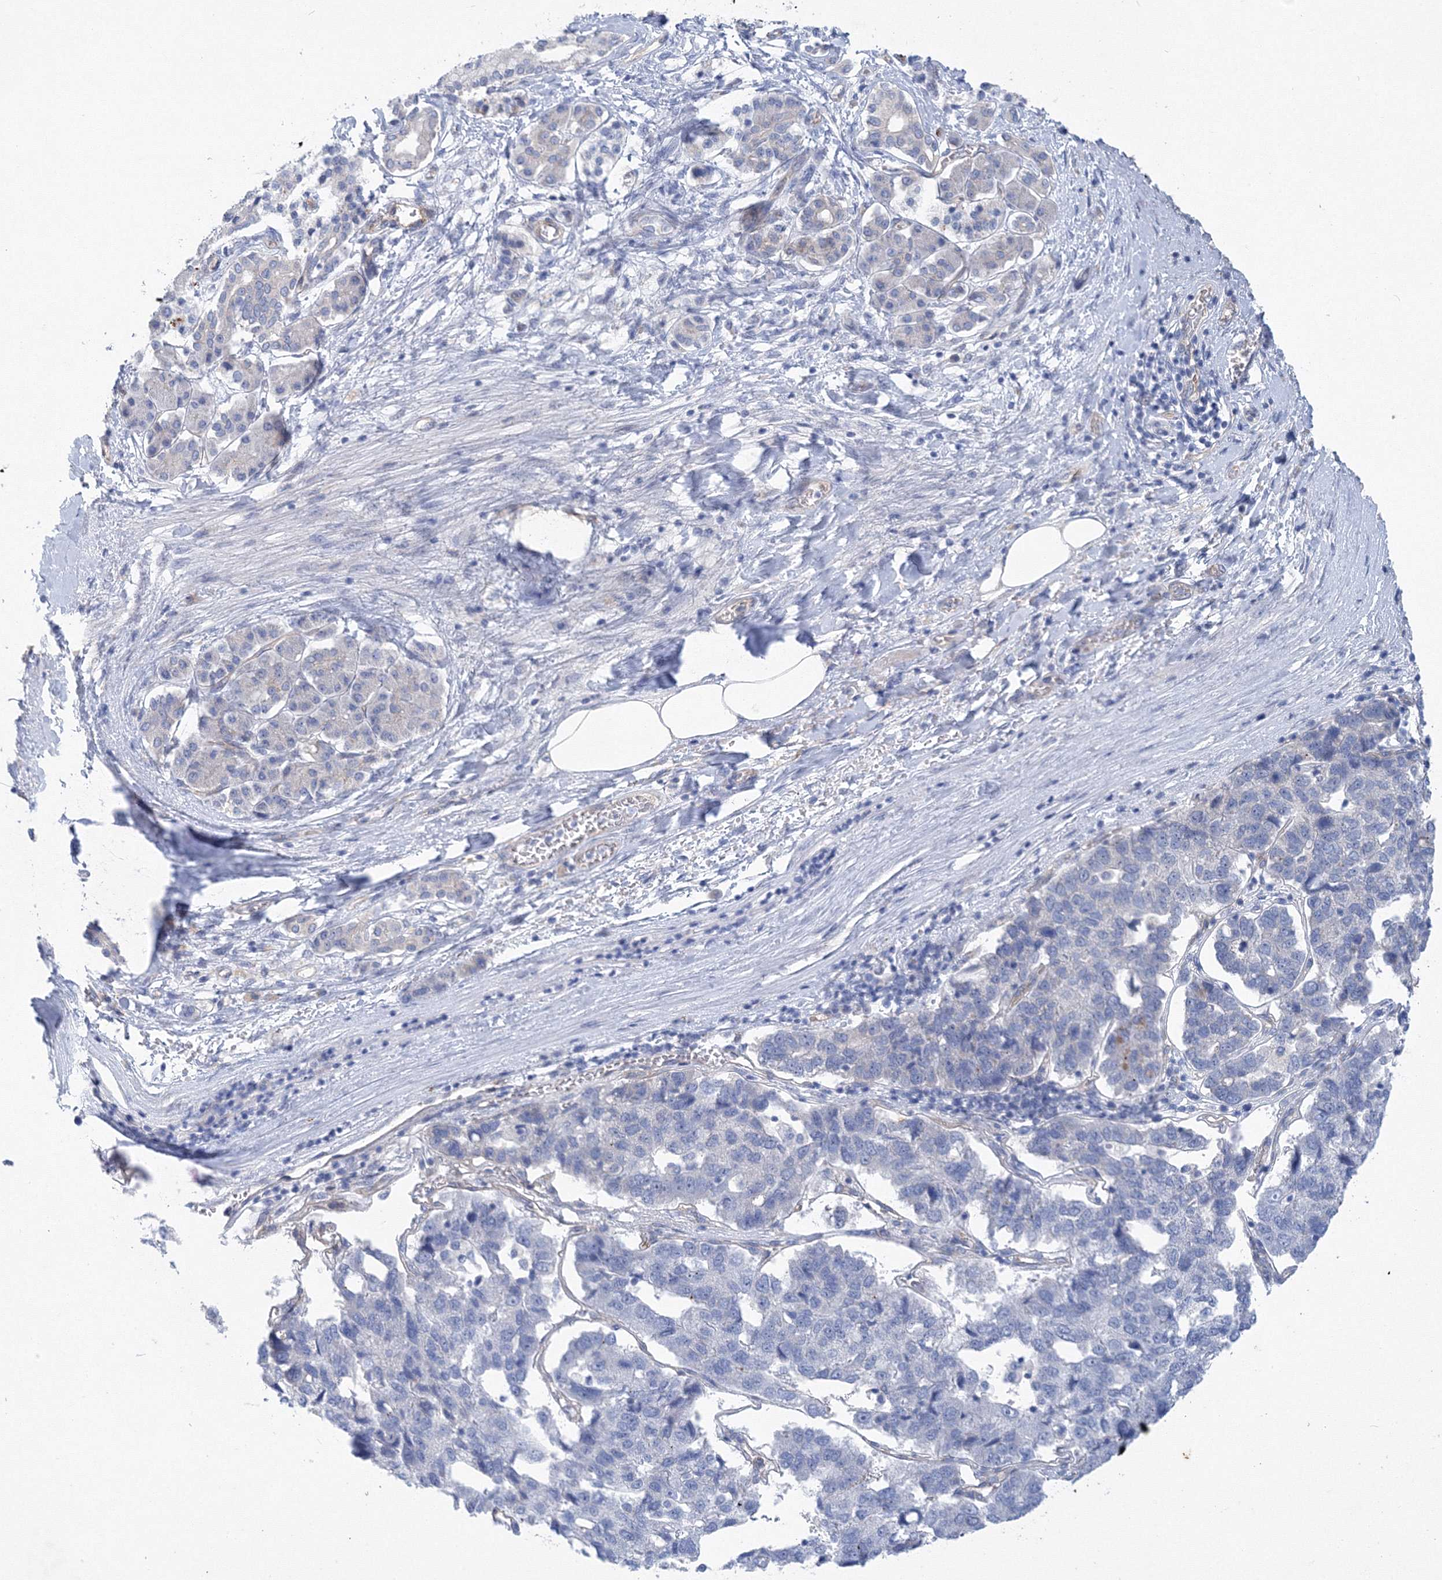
{"staining": {"intensity": "negative", "quantity": "none", "location": "none"}, "tissue": "pancreatic cancer", "cell_type": "Tumor cells", "image_type": "cancer", "snomed": [{"axis": "morphology", "description": "Adenocarcinoma, NOS"}, {"axis": "topography", "description": "Pancreas"}], "caption": "This is an immunohistochemistry photomicrograph of pancreatic cancer (adenocarcinoma). There is no expression in tumor cells.", "gene": "TANC1", "patient": {"sex": "female", "age": 61}}